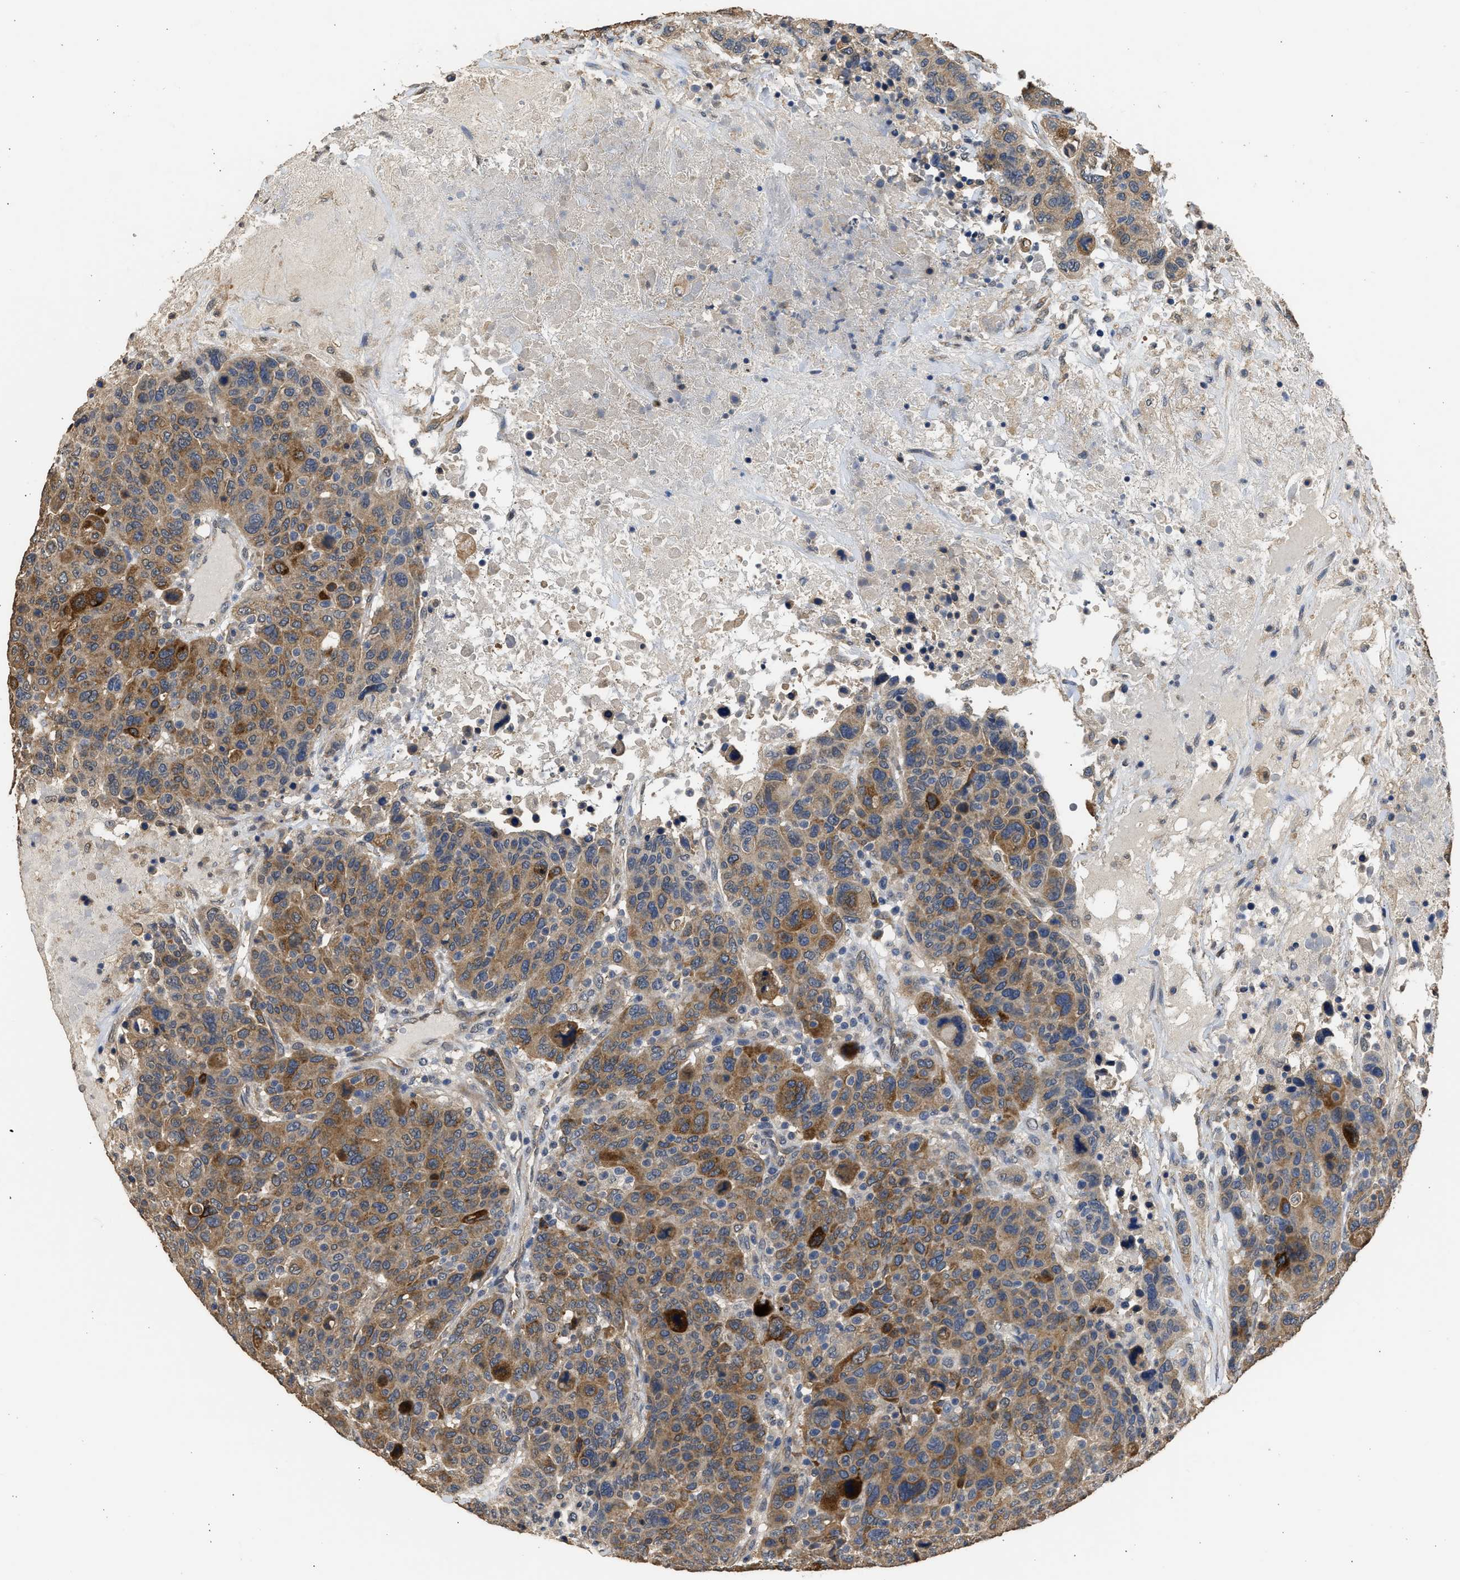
{"staining": {"intensity": "moderate", "quantity": ">75%", "location": "cytoplasmic/membranous"}, "tissue": "breast cancer", "cell_type": "Tumor cells", "image_type": "cancer", "snomed": [{"axis": "morphology", "description": "Duct carcinoma"}, {"axis": "topography", "description": "Breast"}], "caption": "Immunohistochemistry (IHC) (DAB) staining of breast infiltrating ductal carcinoma exhibits moderate cytoplasmic/membranous protein expression in about >75% of tumor cells.", "gene": "SPINT2", "patient": {"sex": "female", "age": 37}}